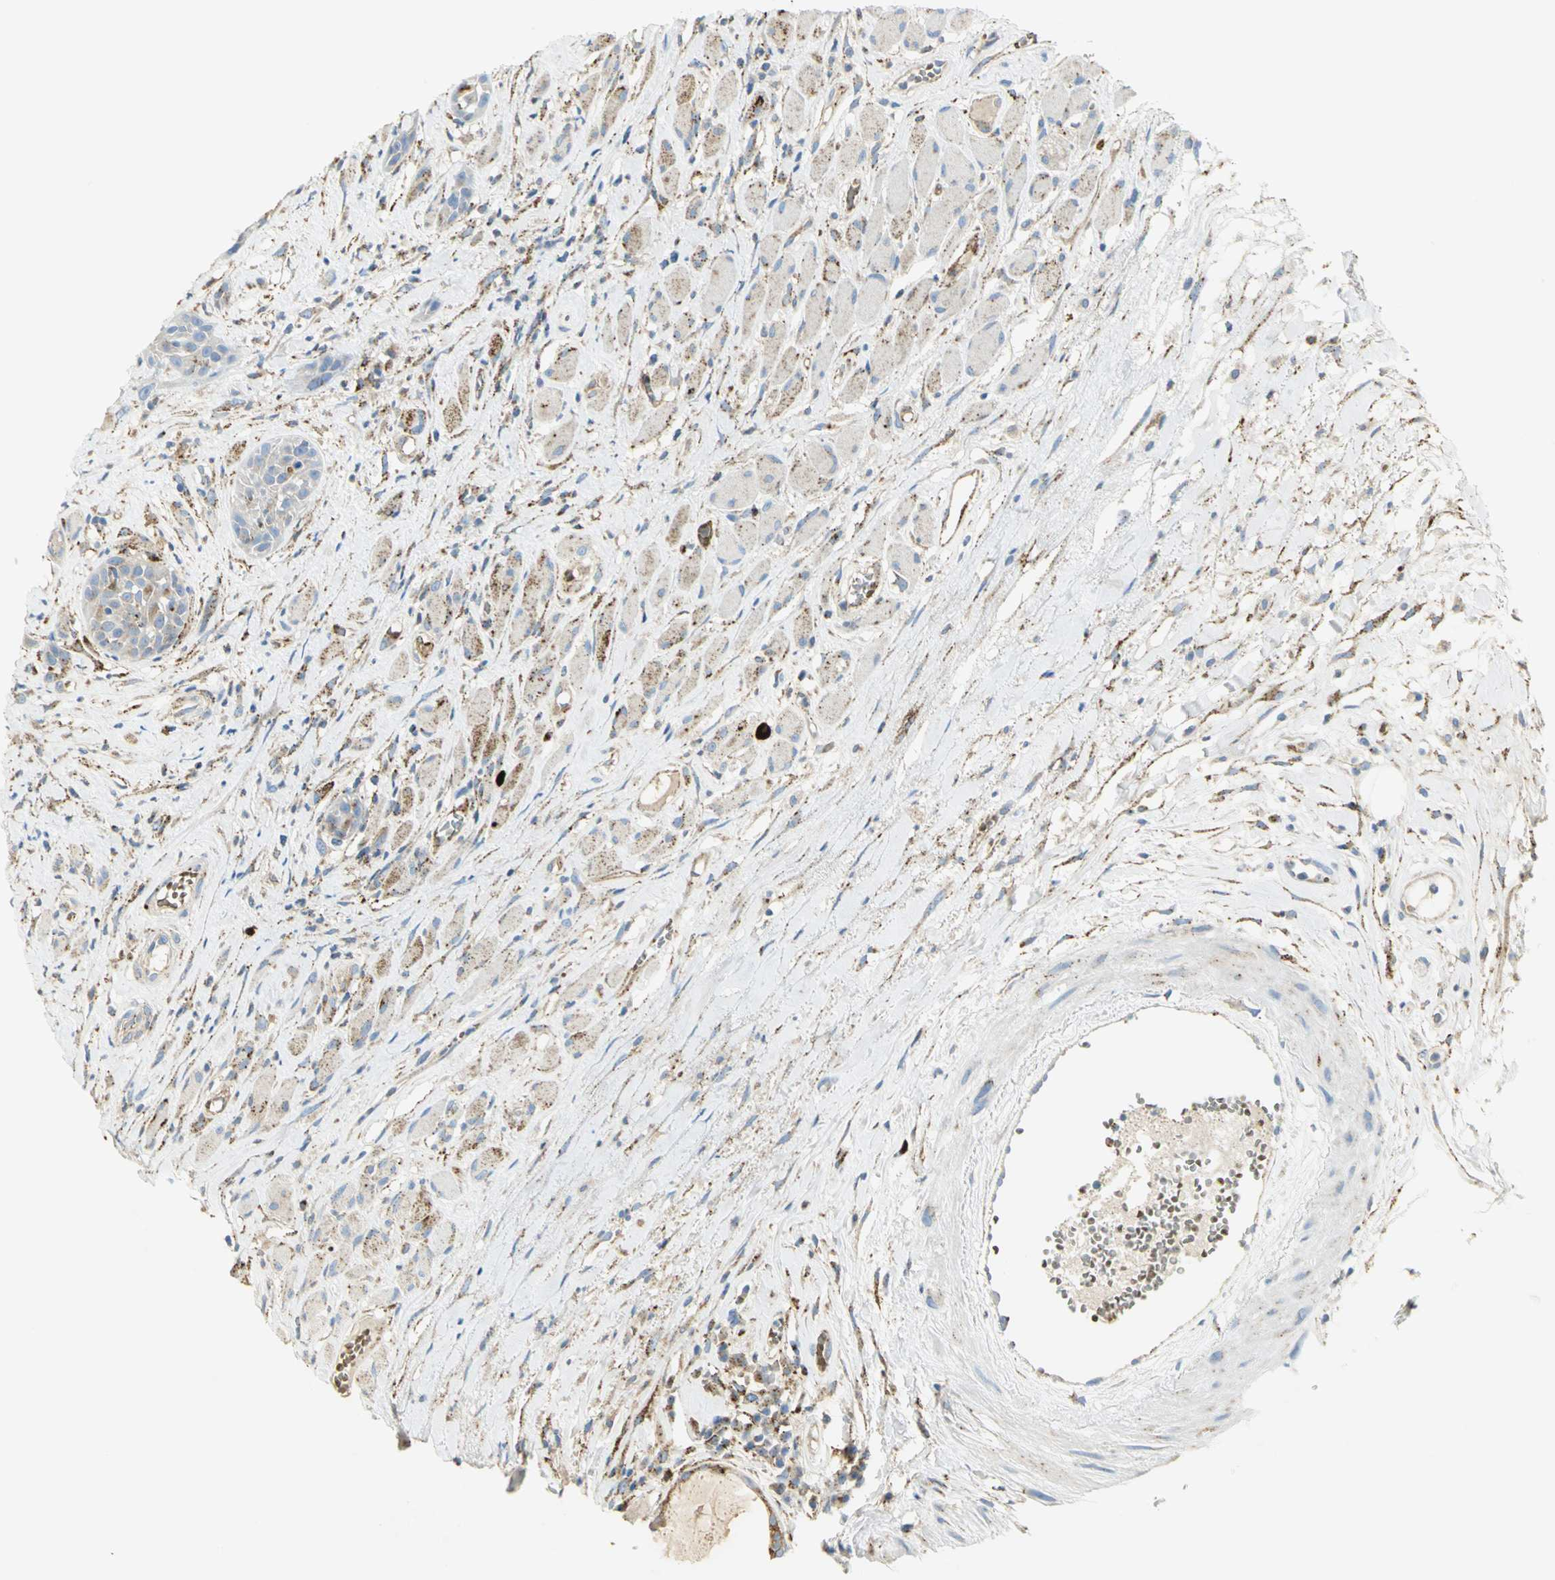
{"staining": {"intensity": "weak", "quantity": ">75%", "location": "cytoplasmic/membranous"}, "tissue": "head and neck cancer", "cell_type": "Tumor cells", "image_type": "cancer", "snomed": [{"axis": "morphology", "description": "Squamous cell carcinoma, NOS"}, {"axis": "topography", "description": "Head-Neck"}], "caption": "A micrograph of human squamous cell carcinoma (head and neck) stained for a protein demonstrates weak cytoplasmic/membranous brown staining in tumor cells.", "gene": "ARSA", "patient": {"sex": "male", "age": 62}}